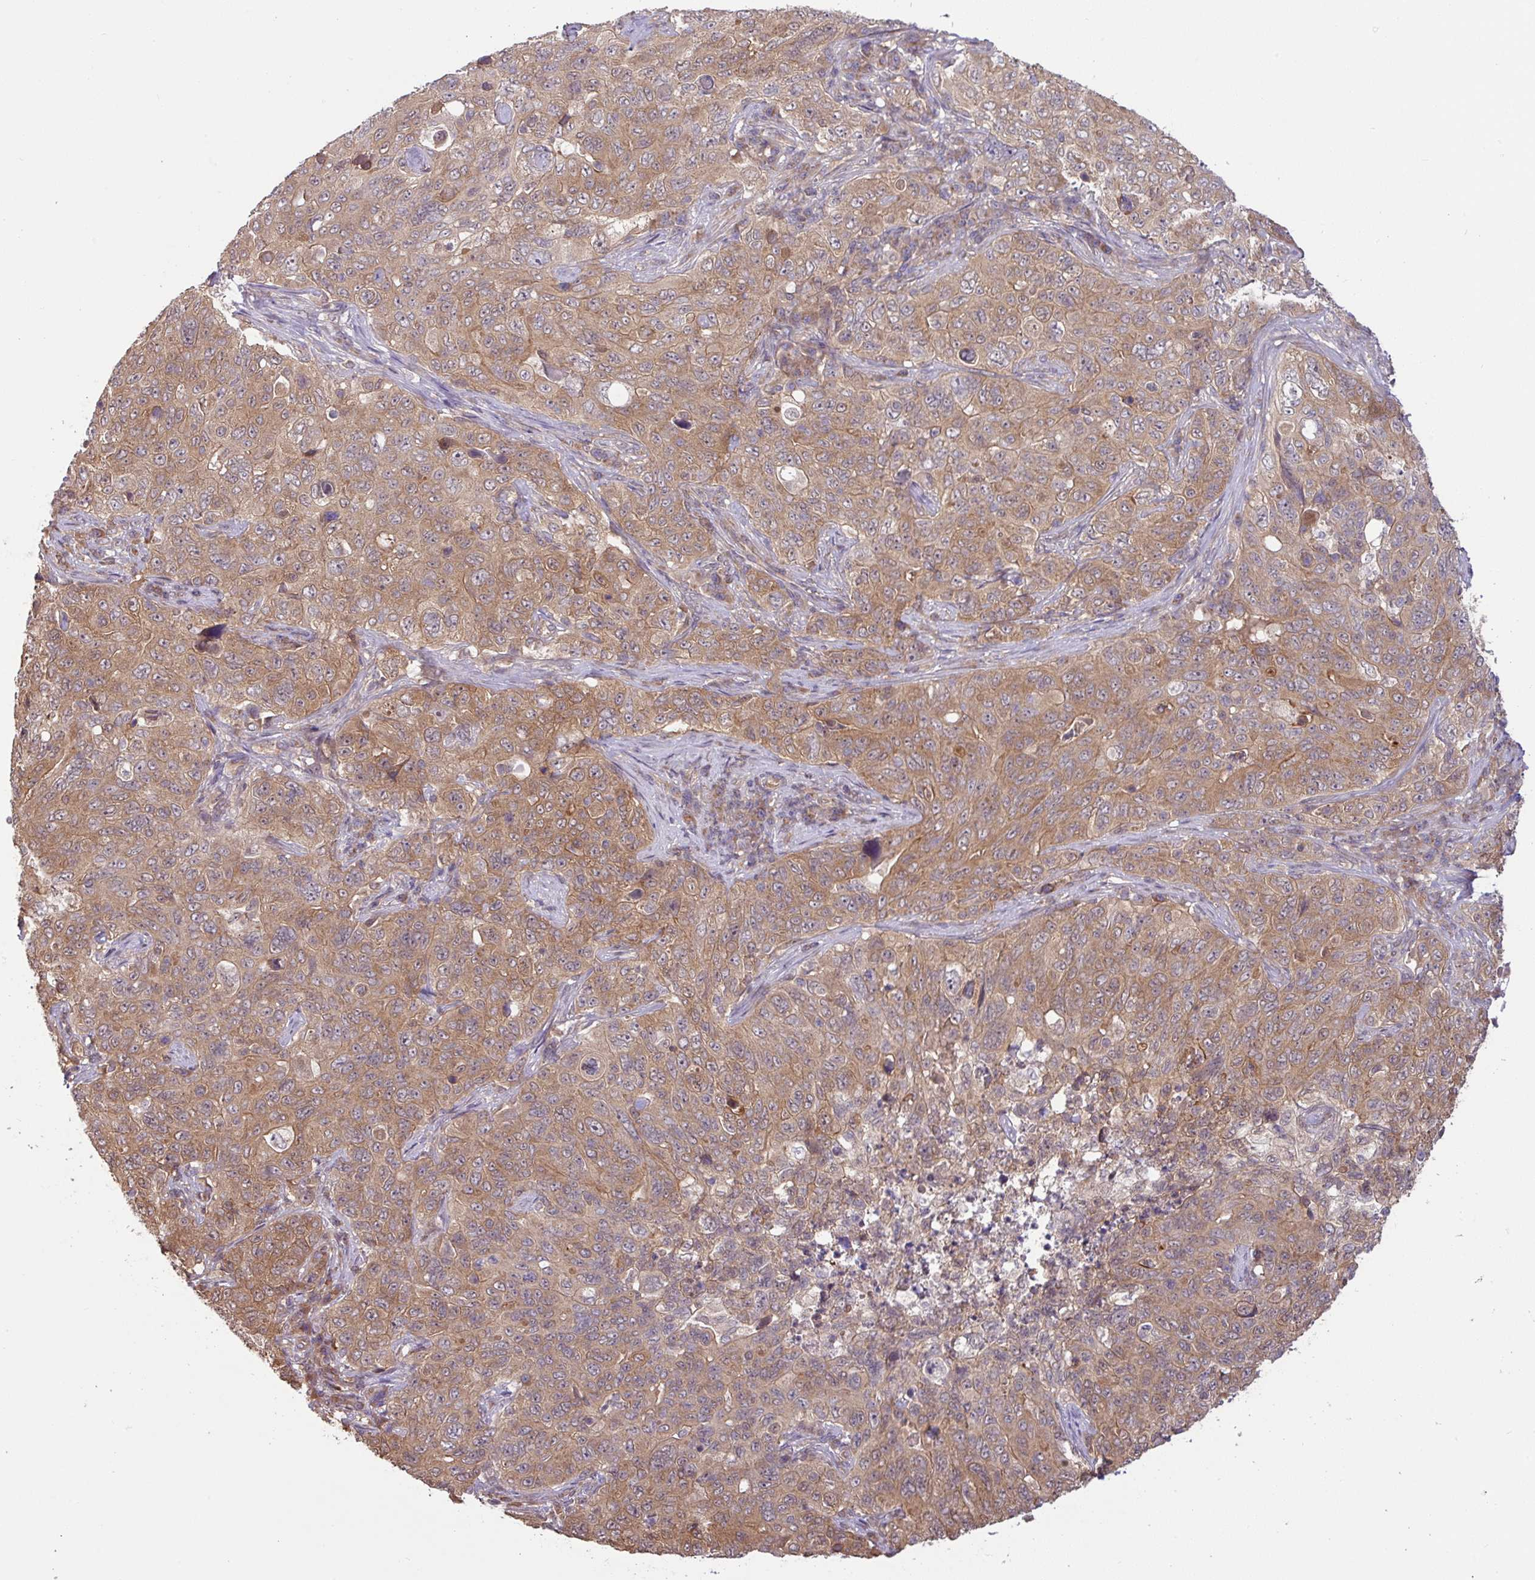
{"staining": {"intensity": "moderate", "quantity": ">75%", "location": "cytoplasmic/membranous"}, "tissue": "pancreatic cancer", "cell_type": "Tumor cells", "image_type": "cancer", "snomed": [{"axis": "morphology", "description": "Adenocarcinoma, NOS"}, {"axis": "topography", "description": "Pancreas"}], "caption": "IHC of human pancreatic adenocarcinoma displays medium levels of moderate cytoplasmic/membranous expression in about >75% of tumor cells.", "gene": "SHB", "patient": {"sex": "male", "age": 68}}